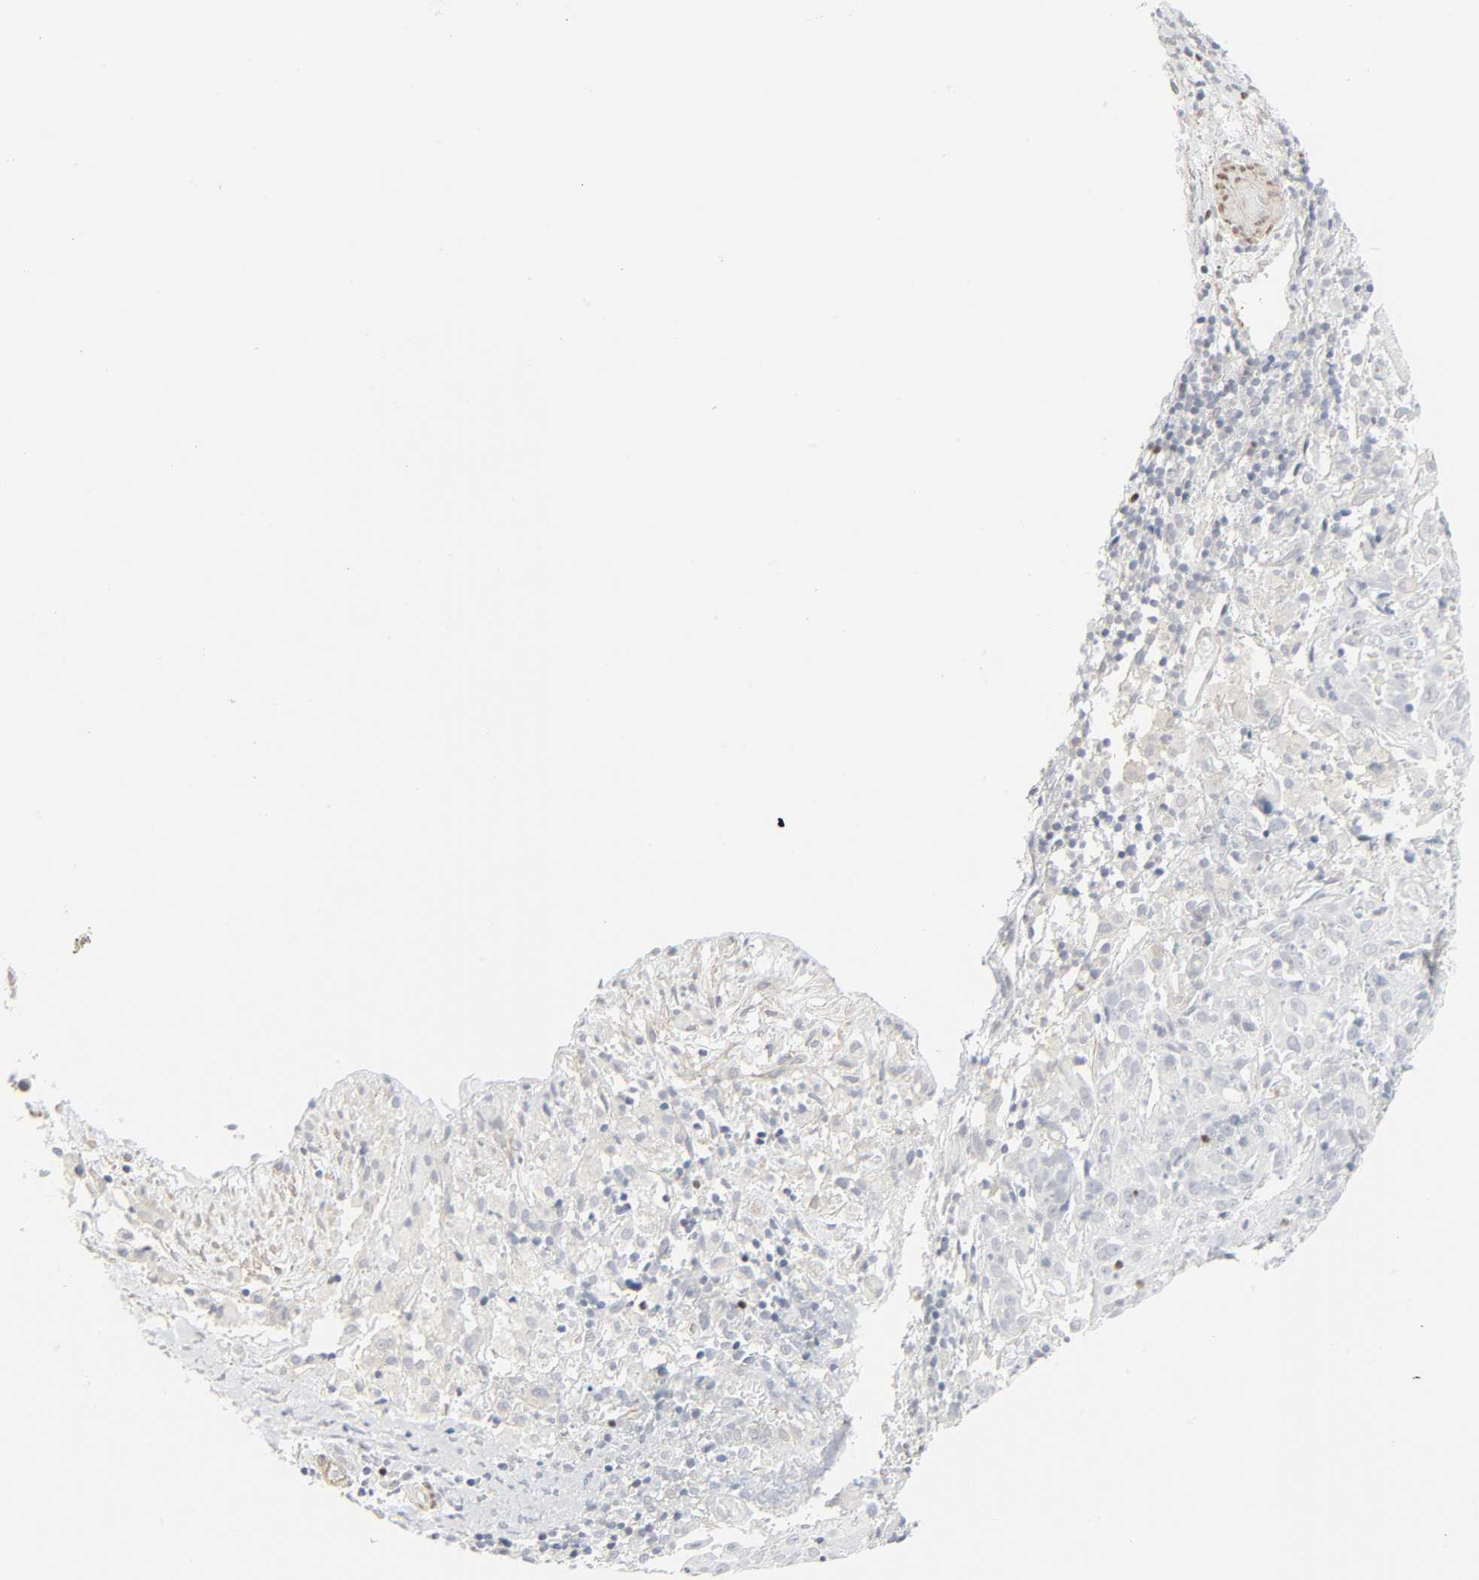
{"staining": {"intensity": "negative", "quantity": "none", "location": "none"}, "tissue": "cervical cancer", "cell_type": "Tumor cells", "image_type": "cancer", "snomed": [{"axis": "morphology", "description": "Normal tissue, NOS"}, {"axis": "morphology", "description": "Squamous cell carcinoma, NOS"}, {"axis": "topography", "description": "Cervix"}], "caption": "Tumor cells show no significant protein staining in squamous cell carcinoma (cervical).", "gene": "ZBTB16", "patient": {"sex": "female", "age": 67}}